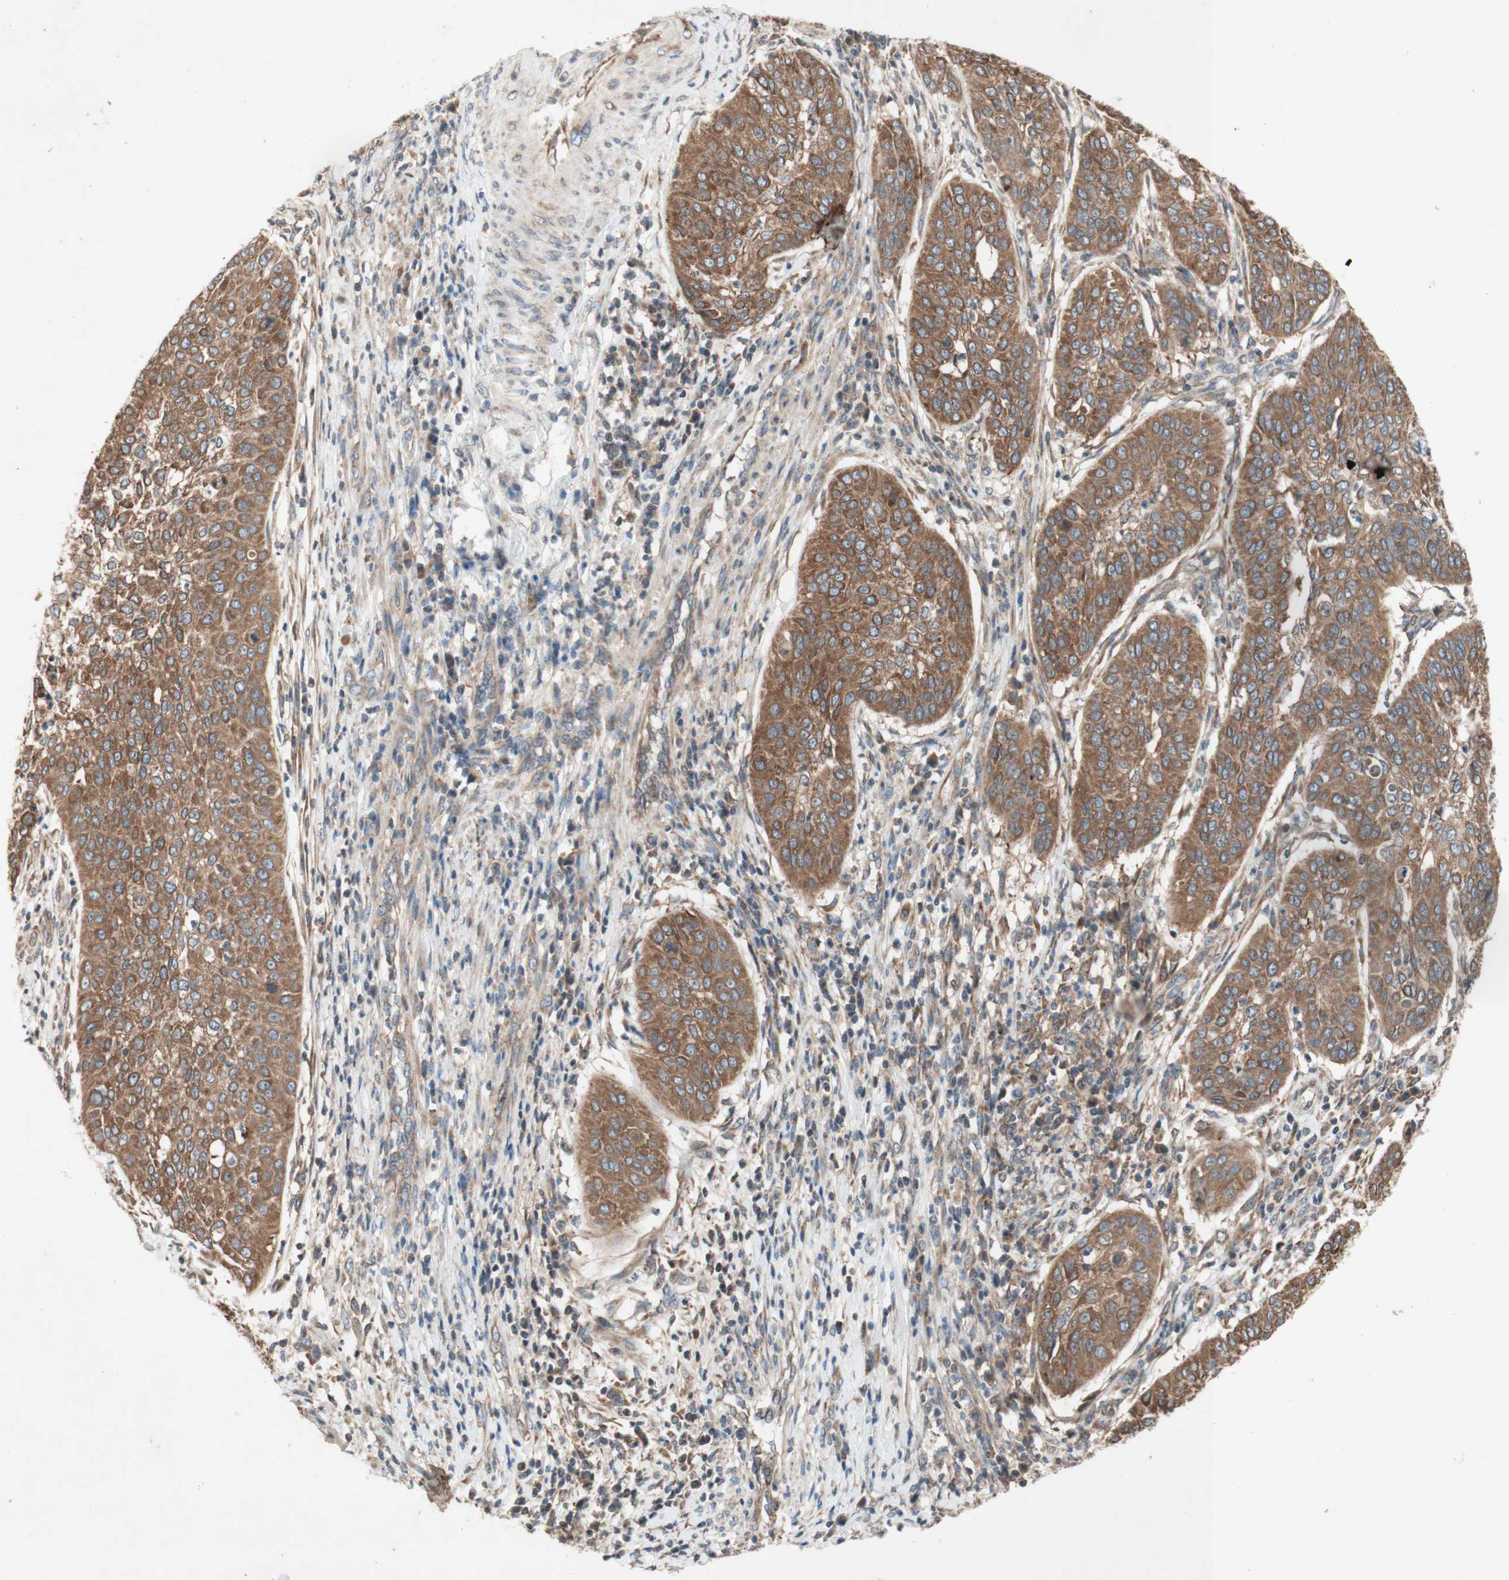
{"staining": {"intensity": "moderate", "quantity": ">75%", "location": "cytoplasmic/membranous"}, "tissue": "cervical cancer", "cell_type": "Tumor cells", "image_type": "cancer", "snomed": [{"axis": "morphology", "description": "Normal tissue, NOS"}, {"axis": "morphology", "description": "Squamous cell carcinoma, NOS"}, {"axis": "topography", "description": "Cervix"}], "caption": "Immunohistochemical staining of cervical squamous cell carcinoma demonstrates moderate cytoplasmic/membranous protein expression in approximately >75% of tumor cells. (IHC, brightfield microscopy, high magnification).", "gene": "SOCS2", "patient": {"sex": "female", "age": 39}}